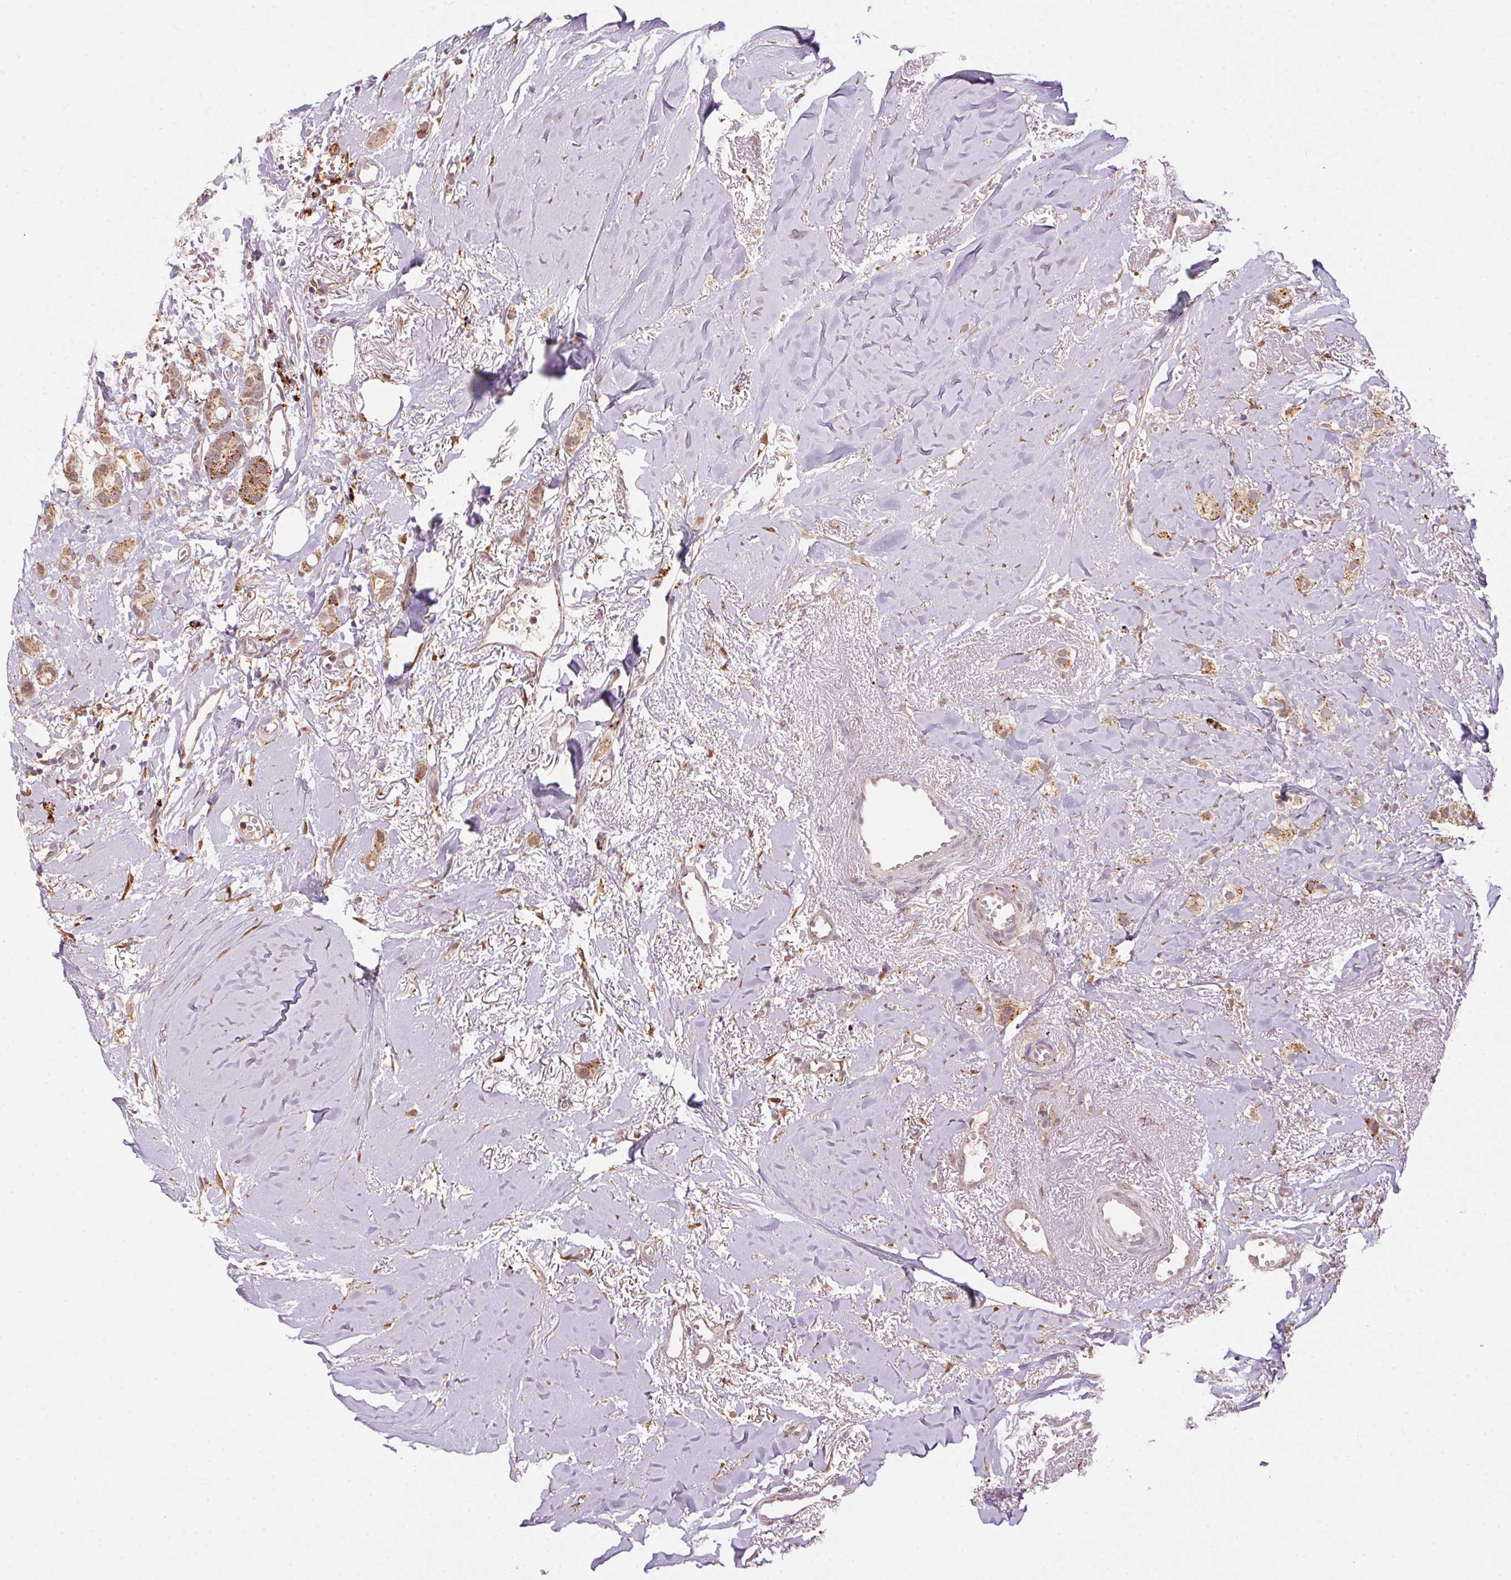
{"staining": {"intensity": "moderate", "quantity": ">75%", "location": "cytoplasmic/membranous"}, "tissue": "breast cancer", "cell_type": "Tumor cells", "image_type": "cancer", "snomed": [{"axis": "morphology", "description": "Duct carcinoma"}, {"axis": "topography", "description": "Breast"}], "caption": "Protein staining of infiltrating ductal carcinoma (breast) tissue demonstrates moderate cytoplasmic/membranous positivity in about >75% of tumor cells.", "gene": "ADH5", "patient": {"sex": "female", "age": 85}}